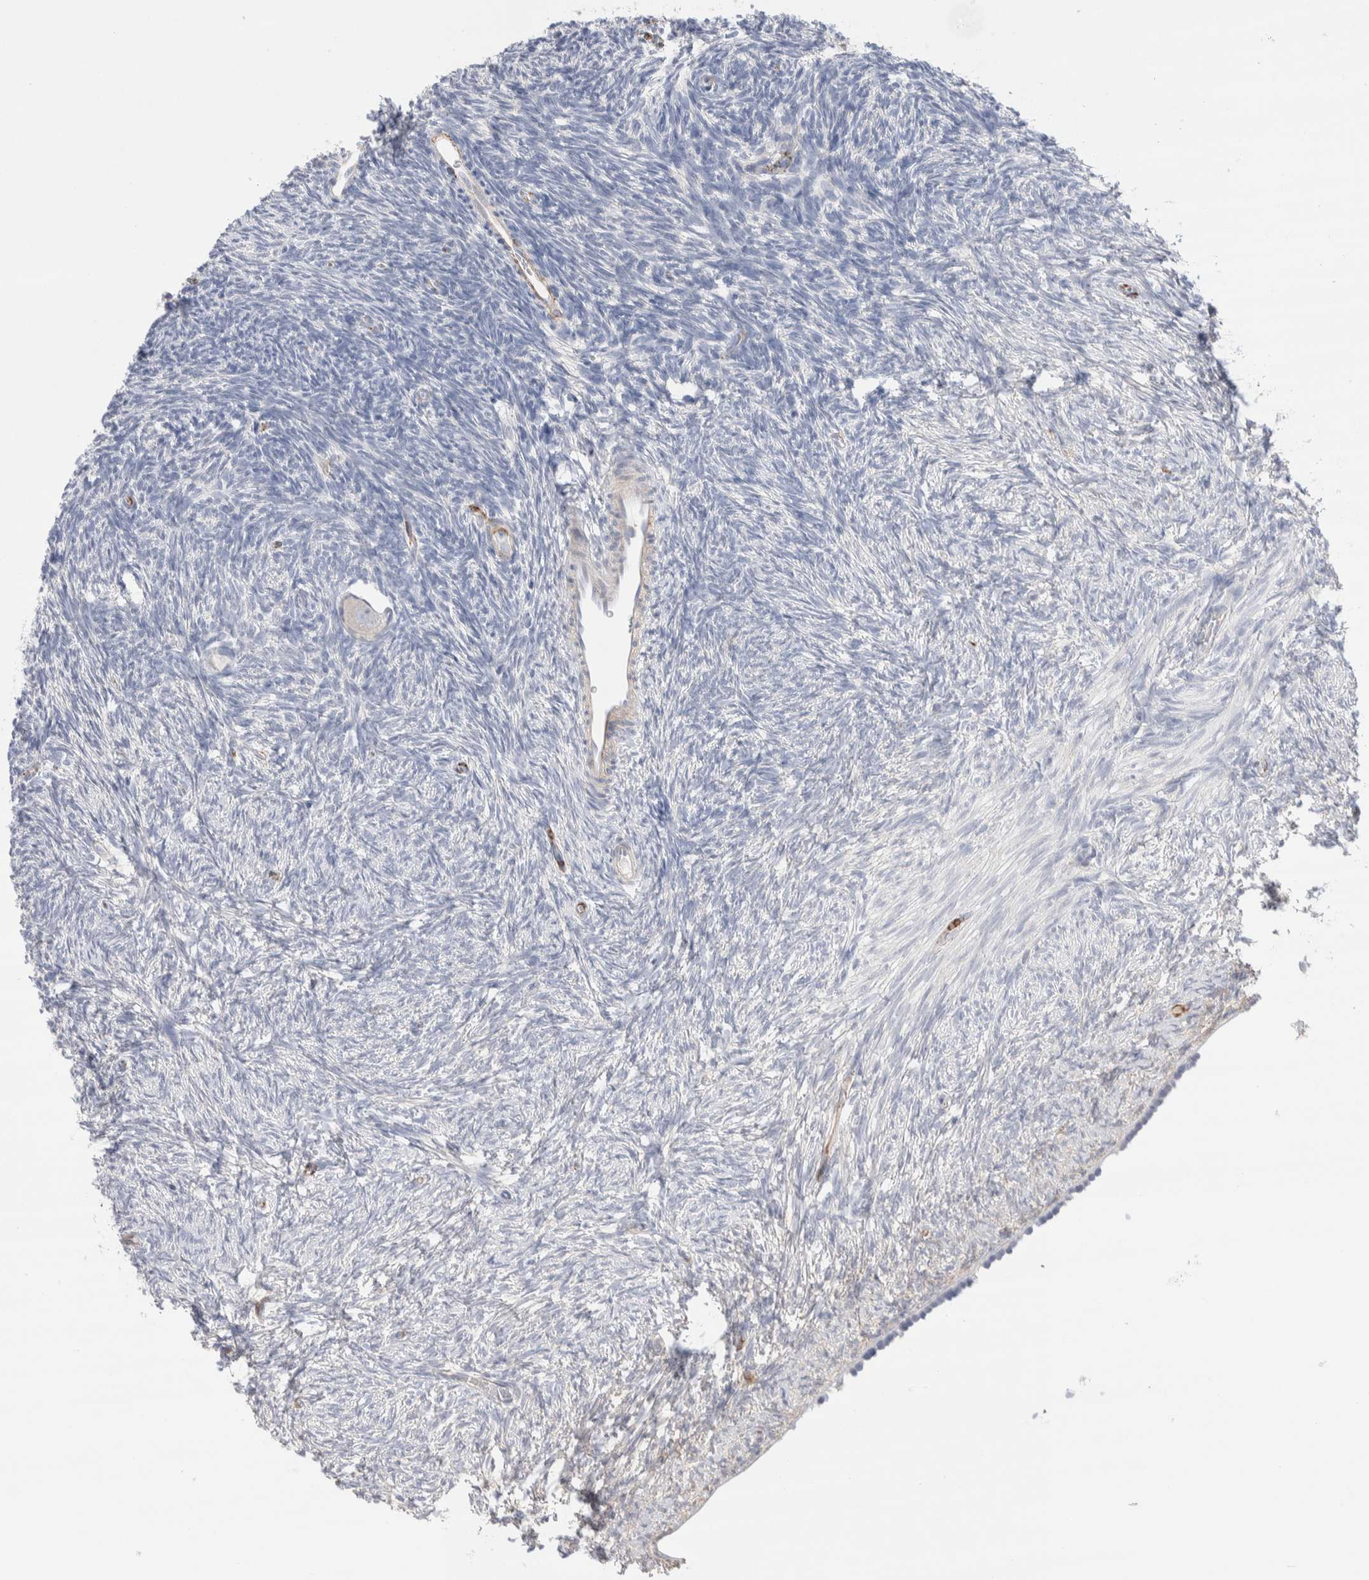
{"staining": {"intensity": "negative", "quantity": "none", "location": "none"}, "tissue": "ovary", "cell_type": "Follicle cells", "image_type": "normal", "snomed": [{"axis": "morphology", "description": "Normal tissue, NOS"}, {"axis": "topography", "description": "Ovary"}], "caption": "The immunohistochemistry (IHC) image has no significant positivity in follicle cells of ovary. Nuclei are stained in blue.", "gene": "SEPTIN4", "patient": {"sex": "female", "age": 34}}